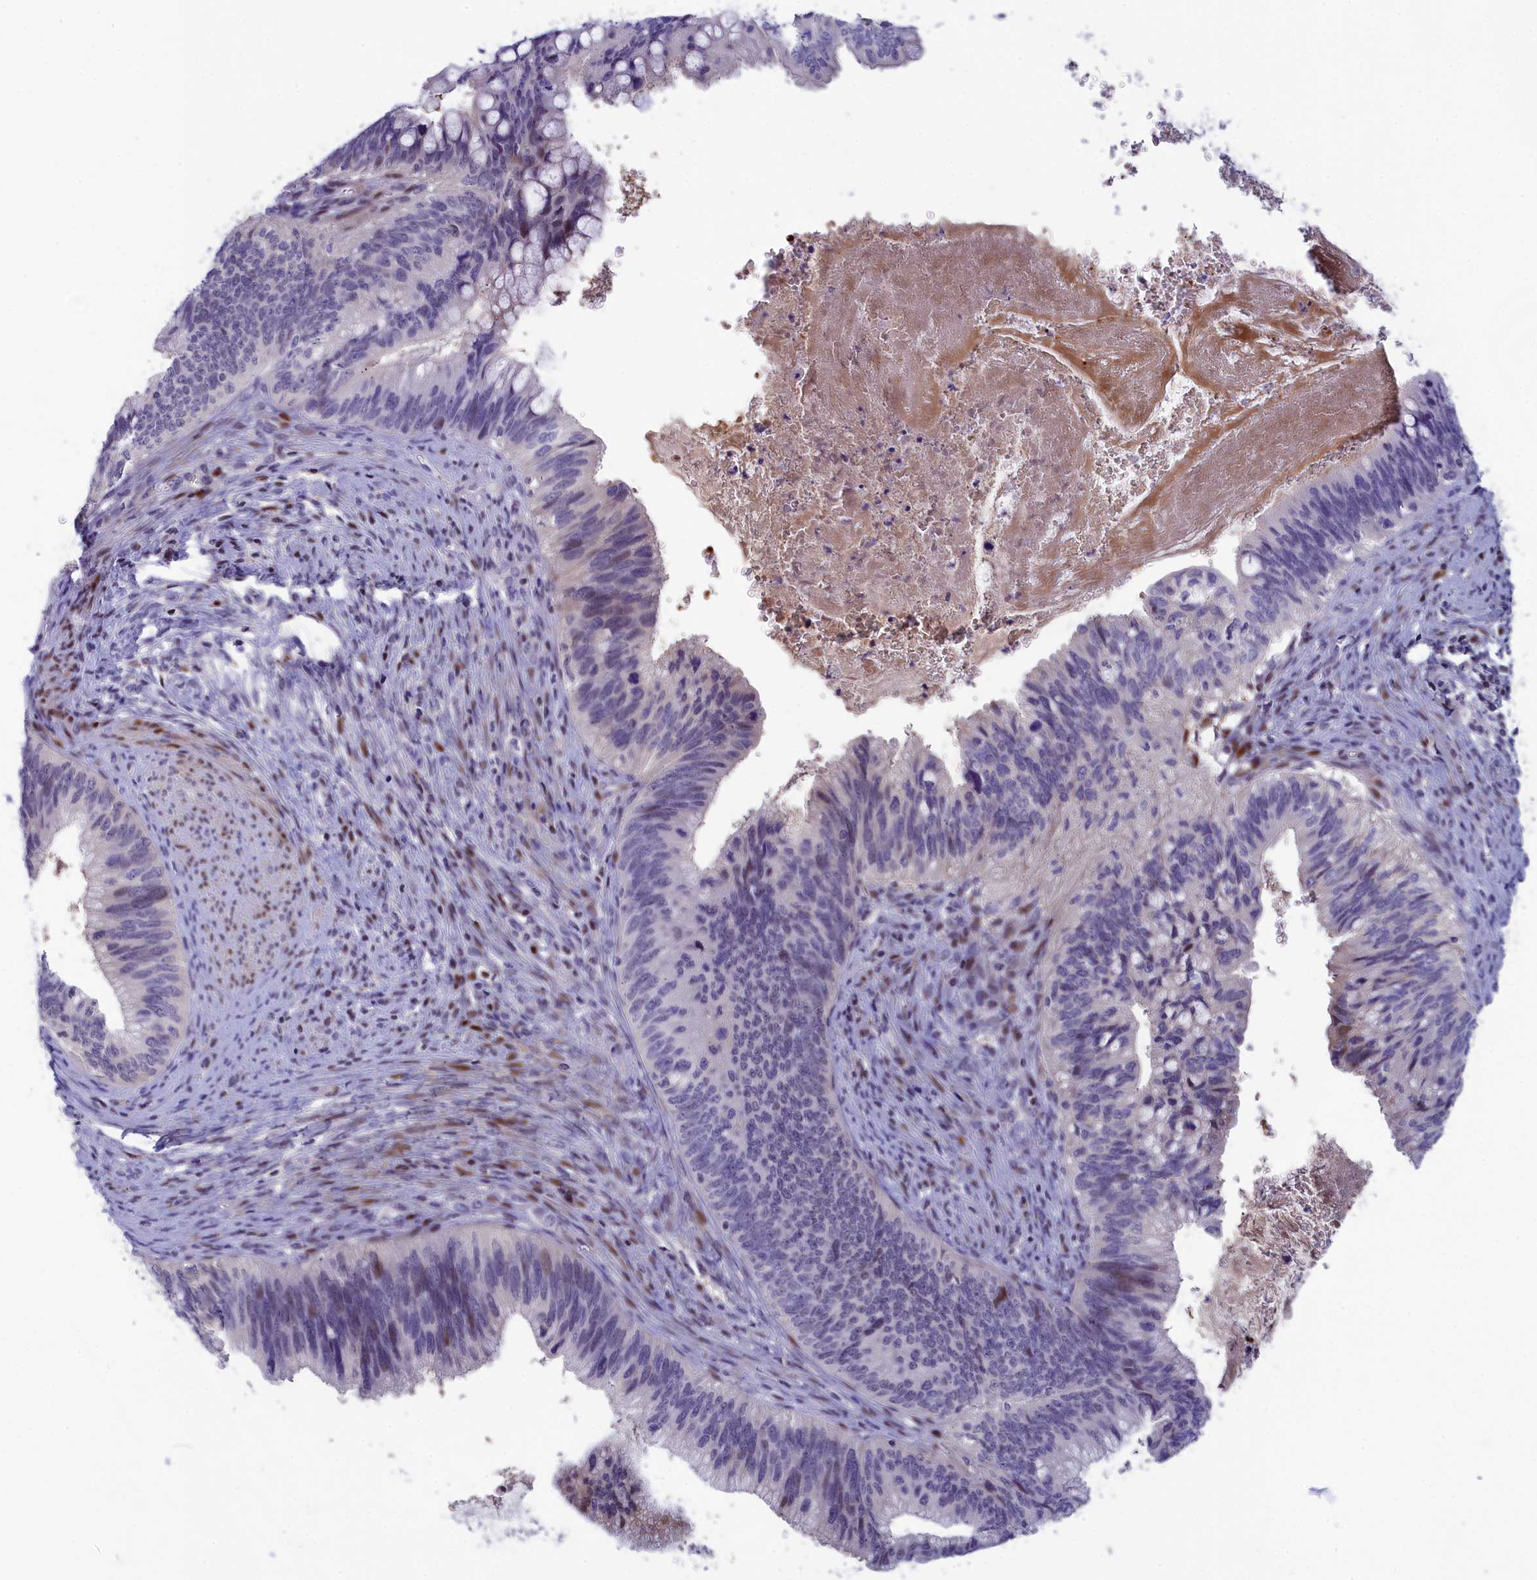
{"staining": {"intensity": "moderate", "quantity": "<25%", "location": "cytoplasmic/membranous,nuclear"}, "tissue": "cervical cancer", "cell_type": "Tumor cells", "image_type": "cancer", "snomed": [{"axis": "morphology", "description": "Adenocarcinoma, NOS"}, {"axis": "topography", "description": "Cervix"}], "caption": "Adenocarcinoma (cervical) stained for a protein demonstrates moderate cytoplasmic/membranous and nuclear positivity in tumor cells.", "gene": "NKPD1", "patient": {"sex": "female", "age": 42}}